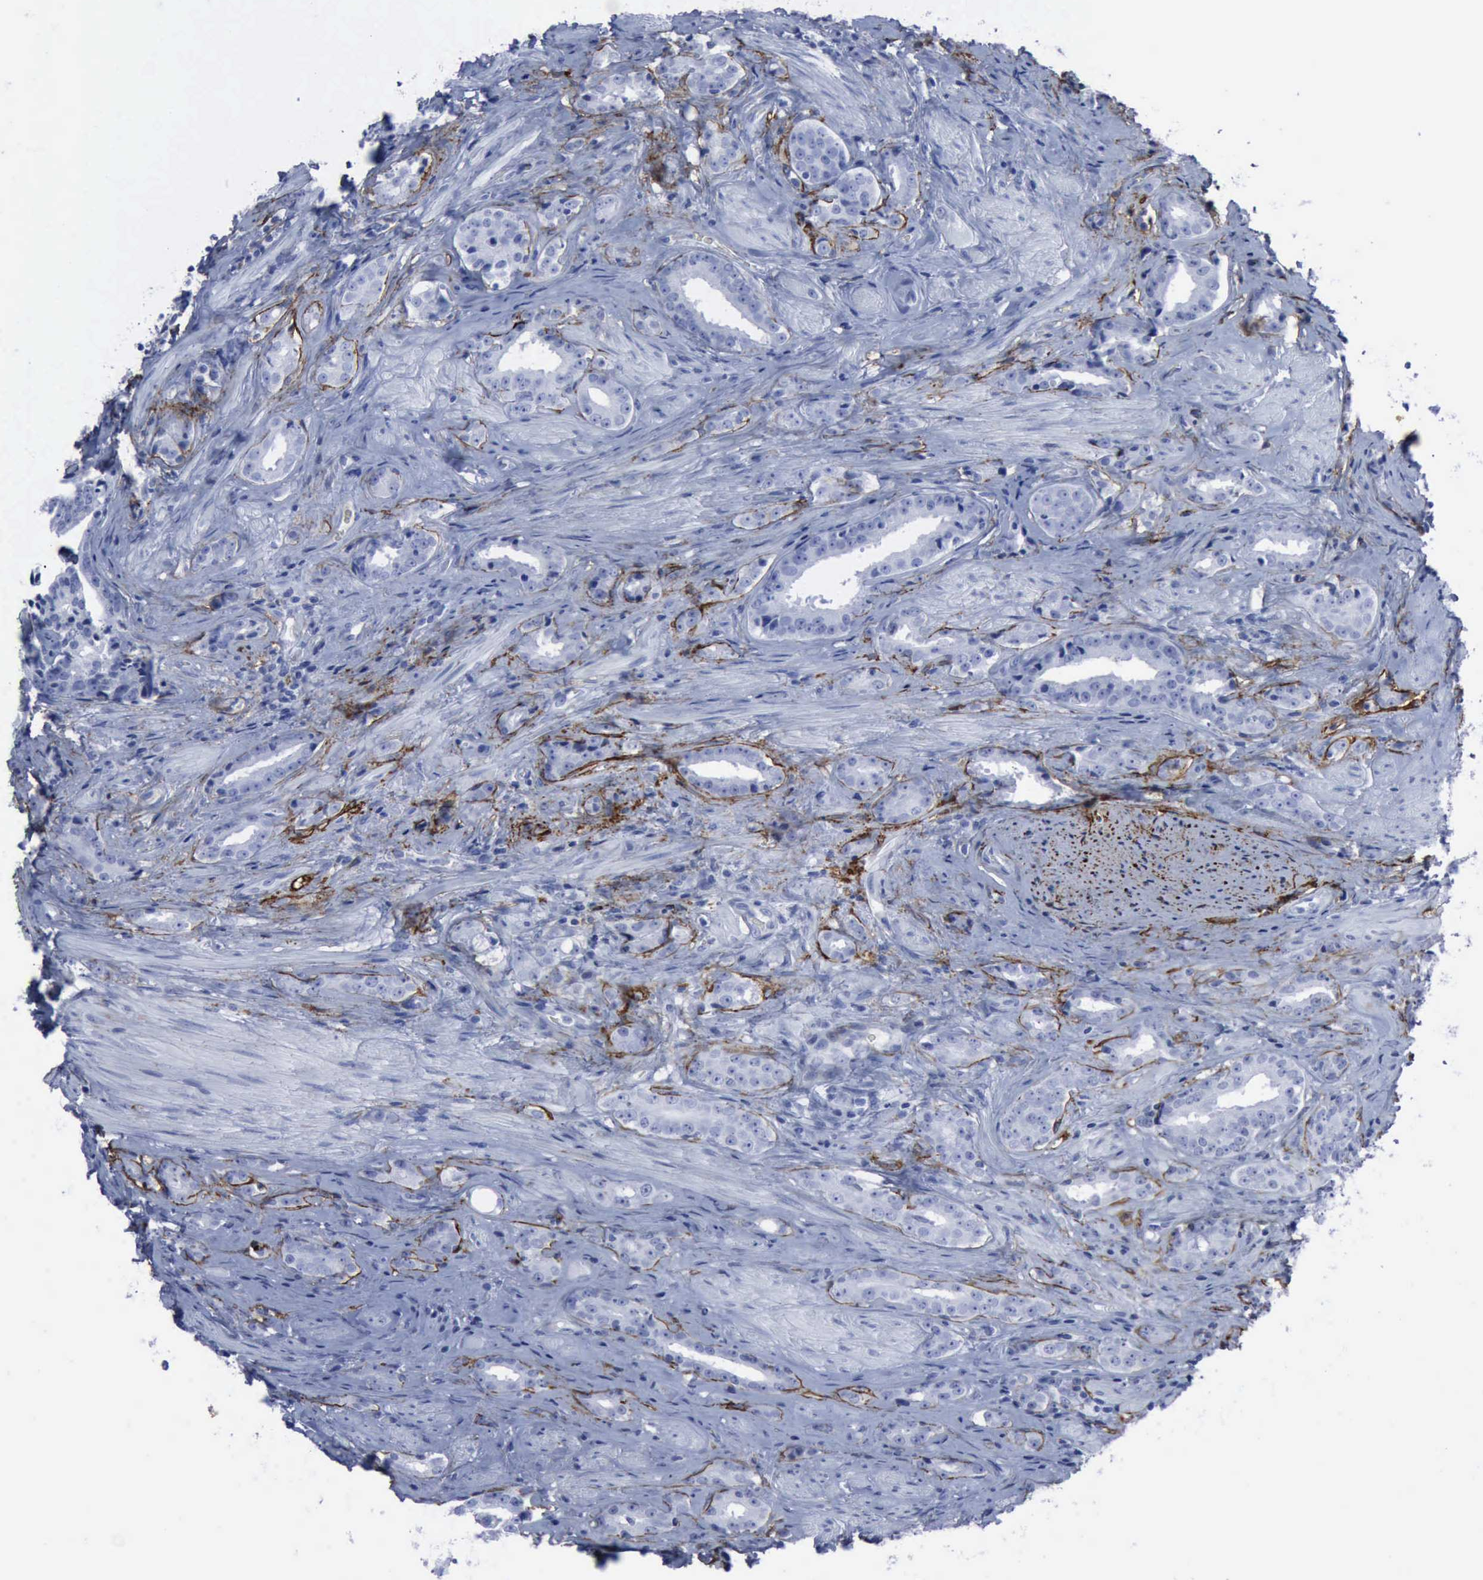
{"staining": {"intensity": "negative", "quantity": "none", "location": "none"}, "tissue": "prostate cancer", "cell_type": "Tumor cells", "image_type": "cancer", "snomed": [{"axis": "morphology", "description": "Adenocarcinoma, Medium grade"}, {"axis": "topography", "description": "Prostate"}], "caption": "IHC histopathology image of human adenocarcinoma (medium-grade) (prostate) stained for a protein (brown), which displays no staining in tumor cells.", "gene": "NGFR", "patient": {"sex": "male", "age": 53}}